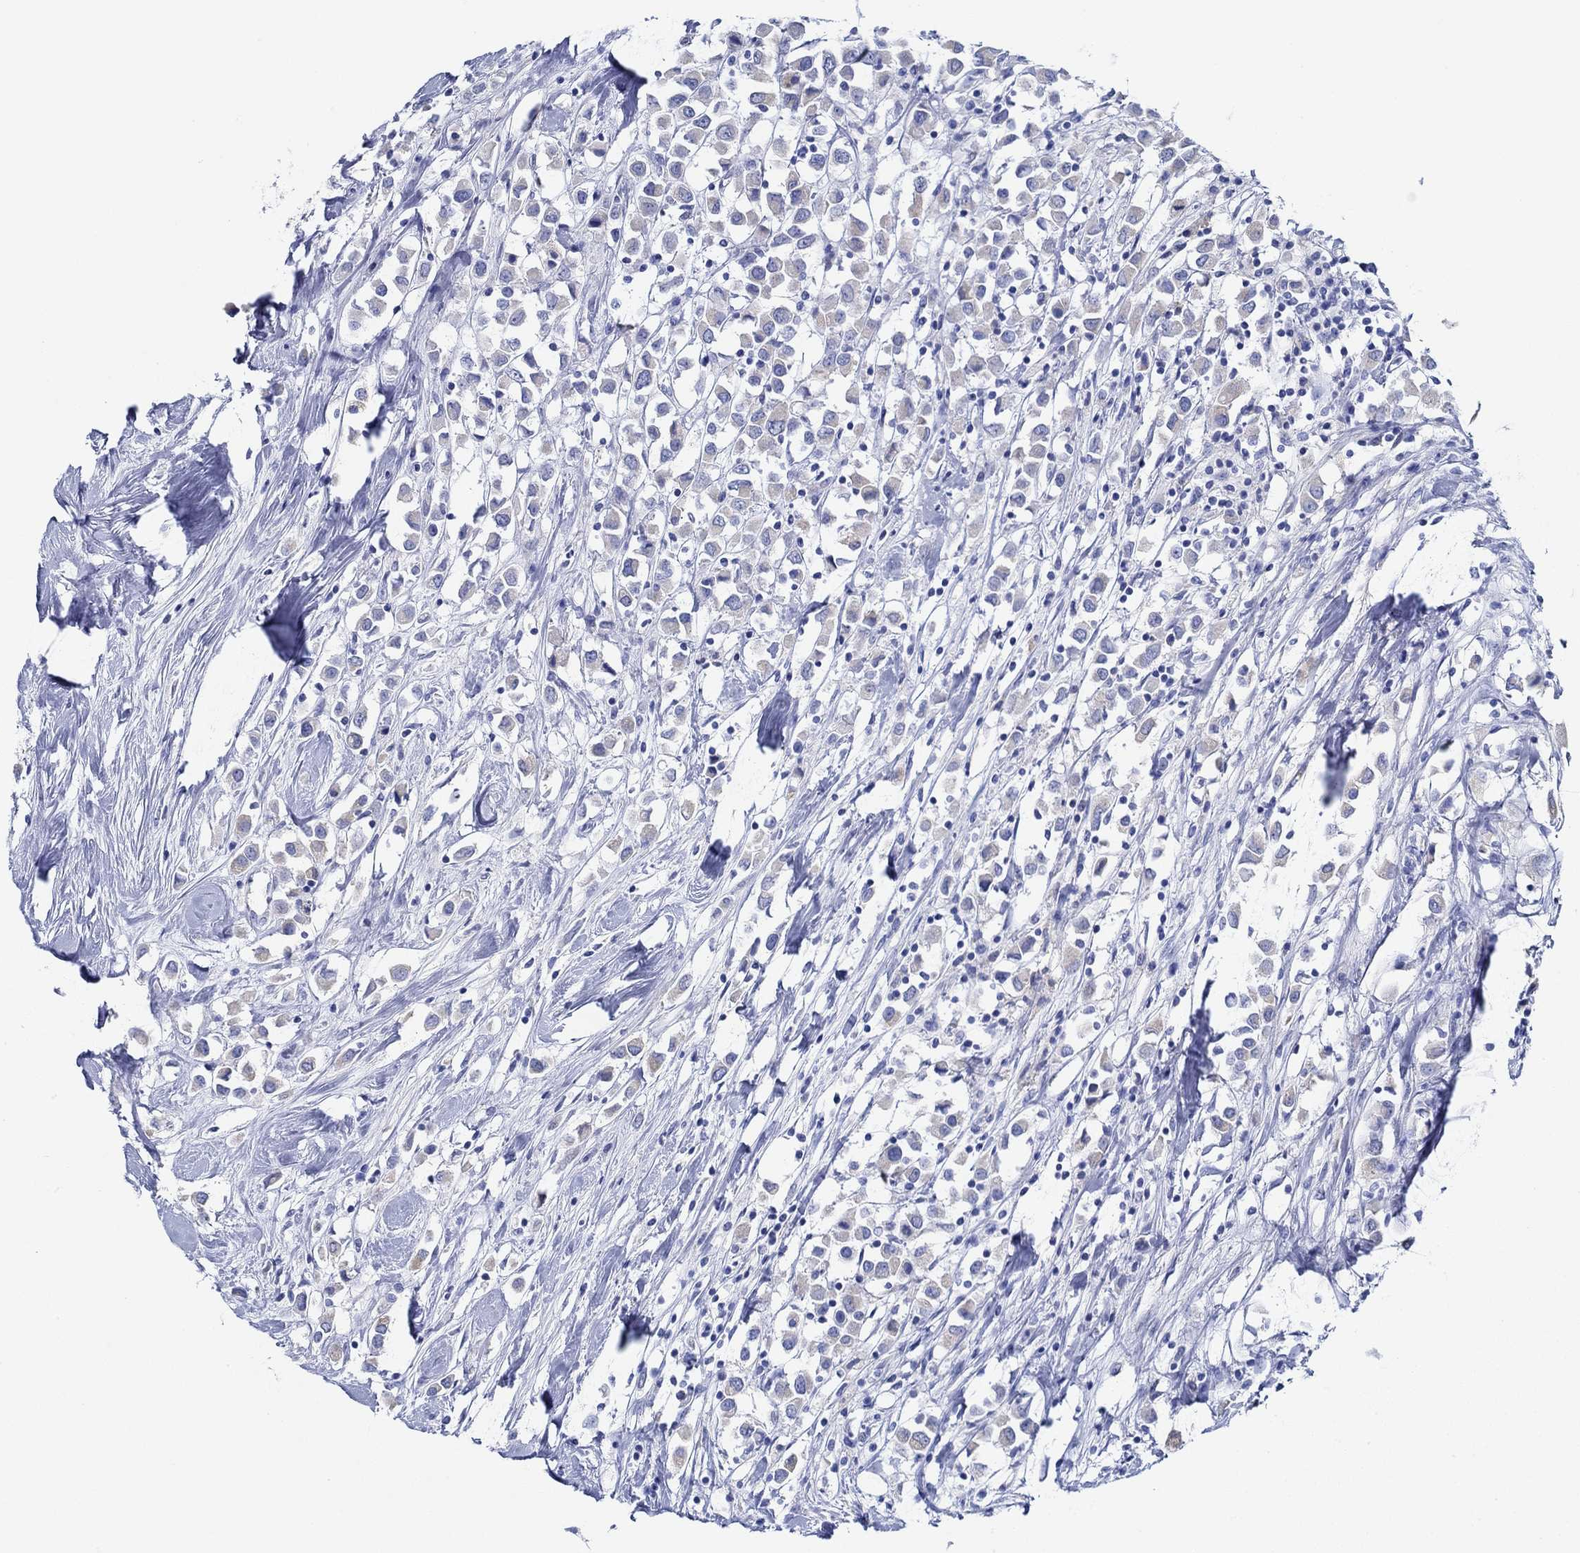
{"staining": {"intensity": "moderate", "quantity": "<25%", "location": "cytoplasmic/membranous"}, "tissue": "breast cancer", "cell_type": "Tumor cells", "image_type": "cancer", "snomed": [{"axis": "morphology", "description": "Duct carcinoma"}, {"axis": "topography", "description": "Breast"}], "caption": "Brown immunohistochemical staining in human breast cancer shows moderate cytoplasmic/membranous expression in about <25% of tumor cells. The staining is performed using DAB (3,3'-diaminobenzidine) brown chromogen to label protein expression. The nuclei are counter-stained blue using hematoxylin.", "gene": "IGFBP6", "patient": {"sex": "female", "age": 61}}